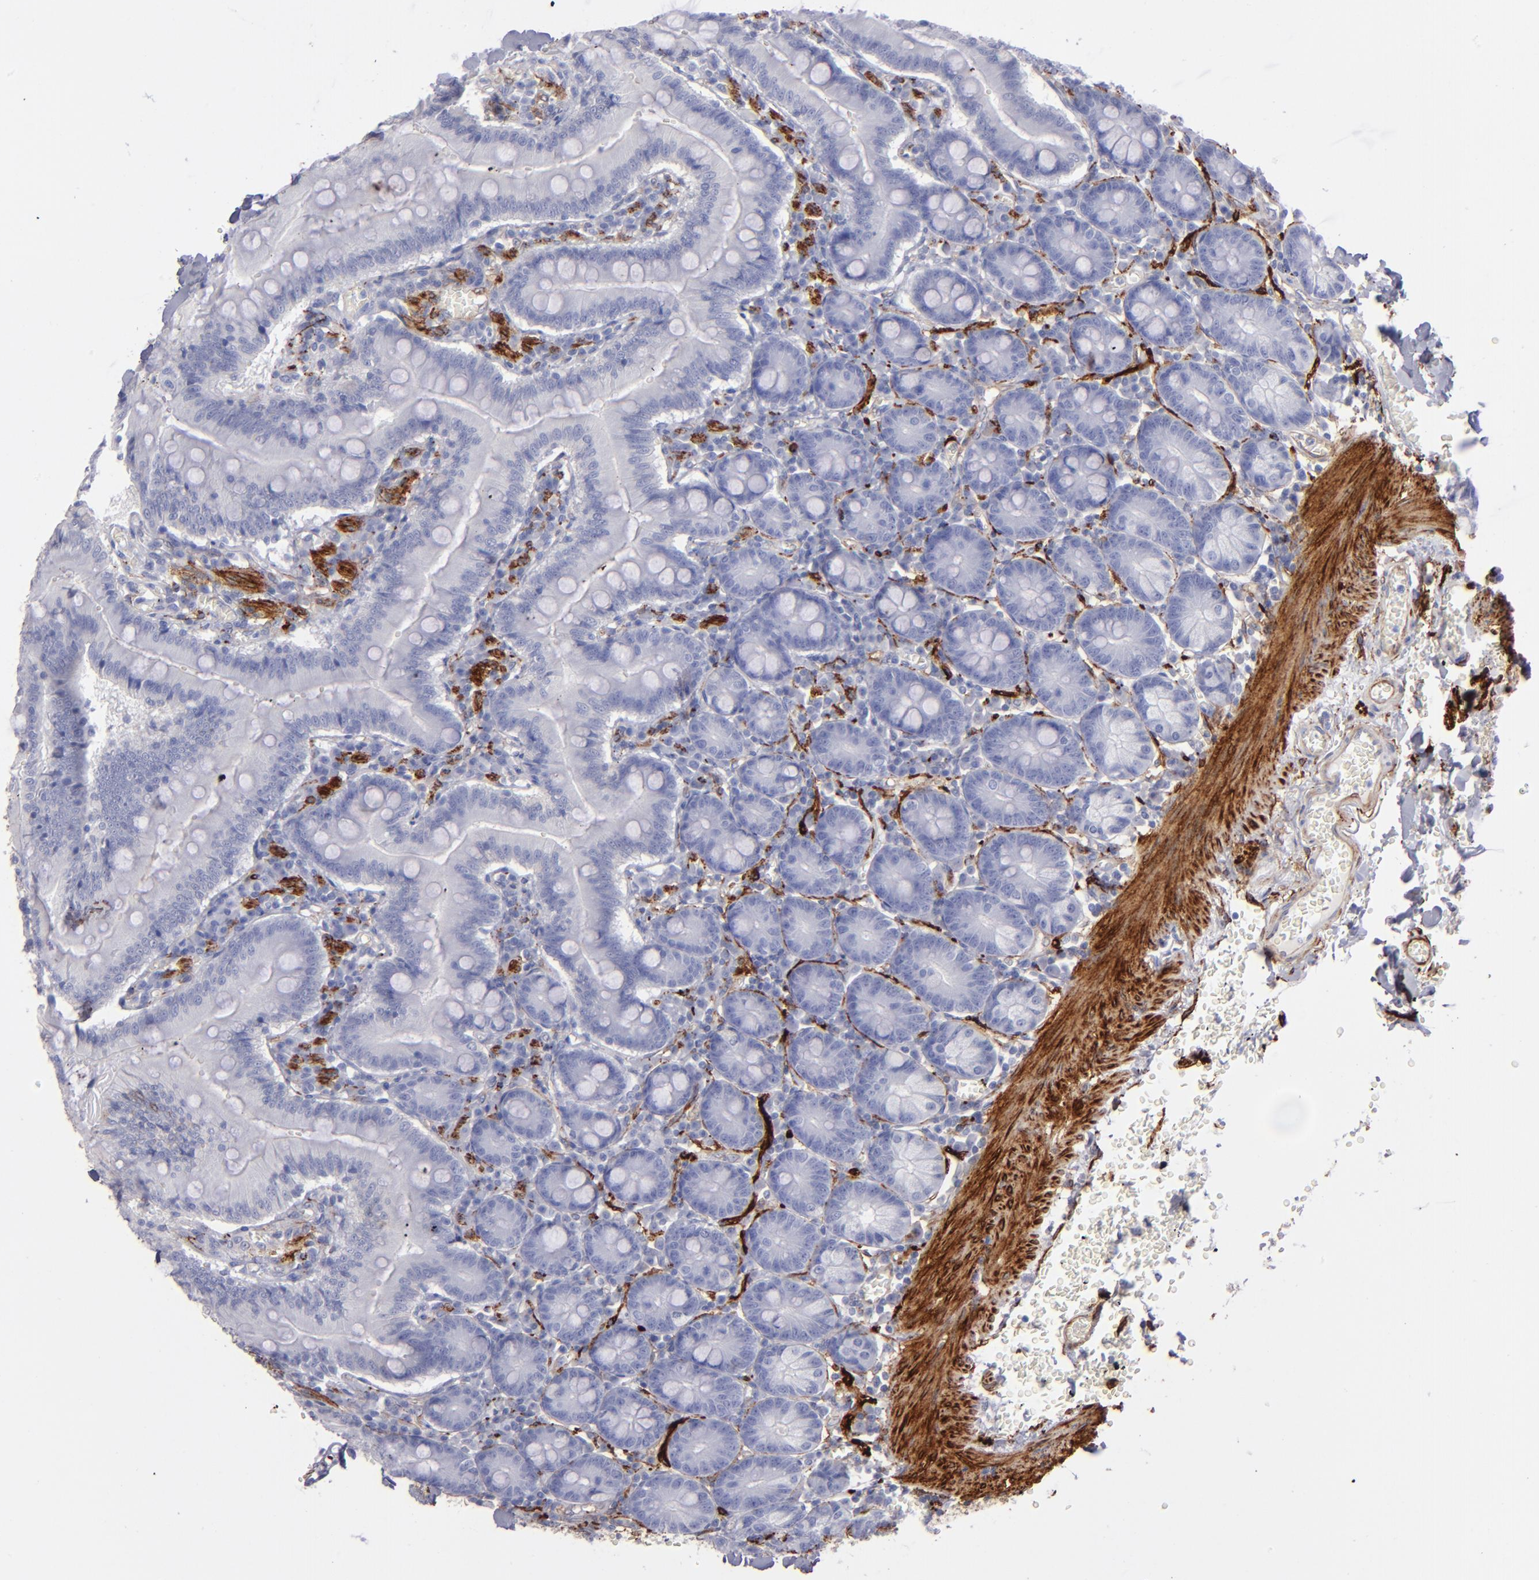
{"staining": {"intensity": "negative", "quantity": "none", "location": "none"}, "tissue": "small intestine", "cell_type": "Glandular cells", "image_type": "normal", "snomed": [{"axis": "morphology", "description": "Normal tissue, NOS"}, {"axis": "topography", "description": "Small intestine"}], "caption": "Histopathology image shows no significant protein expression in glandular cells of benign small intestine.", "gene": "AHNAK2", "patient": {"sex": "male", "age": 71}}